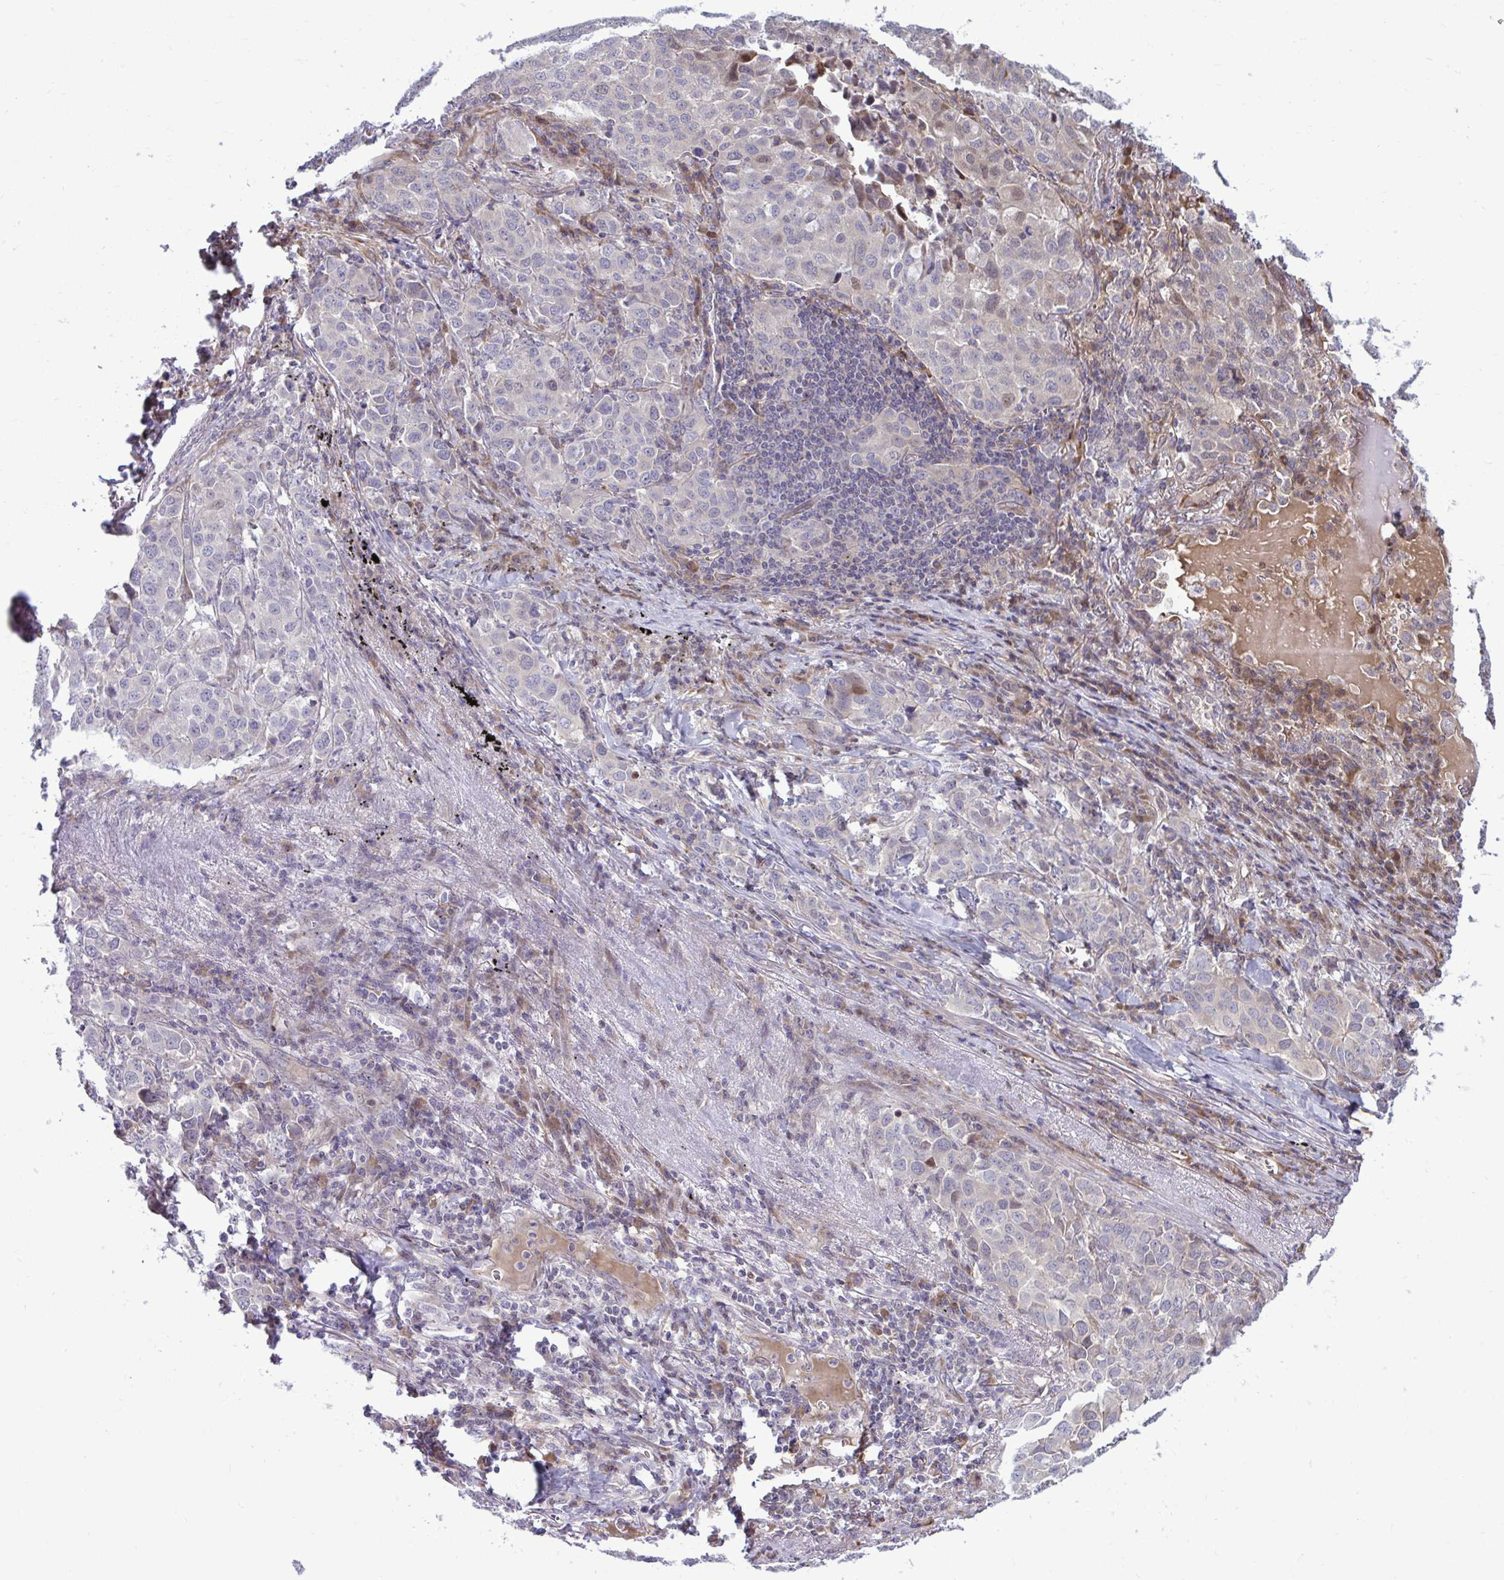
{"staining": {"intensity": "negative", "quantity": "none", "location": "none"}, "tissue": "lung cancer", "cell_type": "Tumor cells", "image_type": "cancer", "snomed": [{"axis": "morphology", "description": "Adenocarcinoma, NOS"}, {"axis": "morphology", "description": "Adenocarcinoma, metastatic, NOS"}, {"axis": "topography", "description": "Lymph node"}, {"axis": "topography", "description": "Lung"}], "caption": "The immunohistochemistry (IHC) micrograph has no significant positivity in tumor cells of adenocarcinoma (lung) tissue.", "gene": "ZSCAN9", "patient": {"sex": "female", "age": 65}}